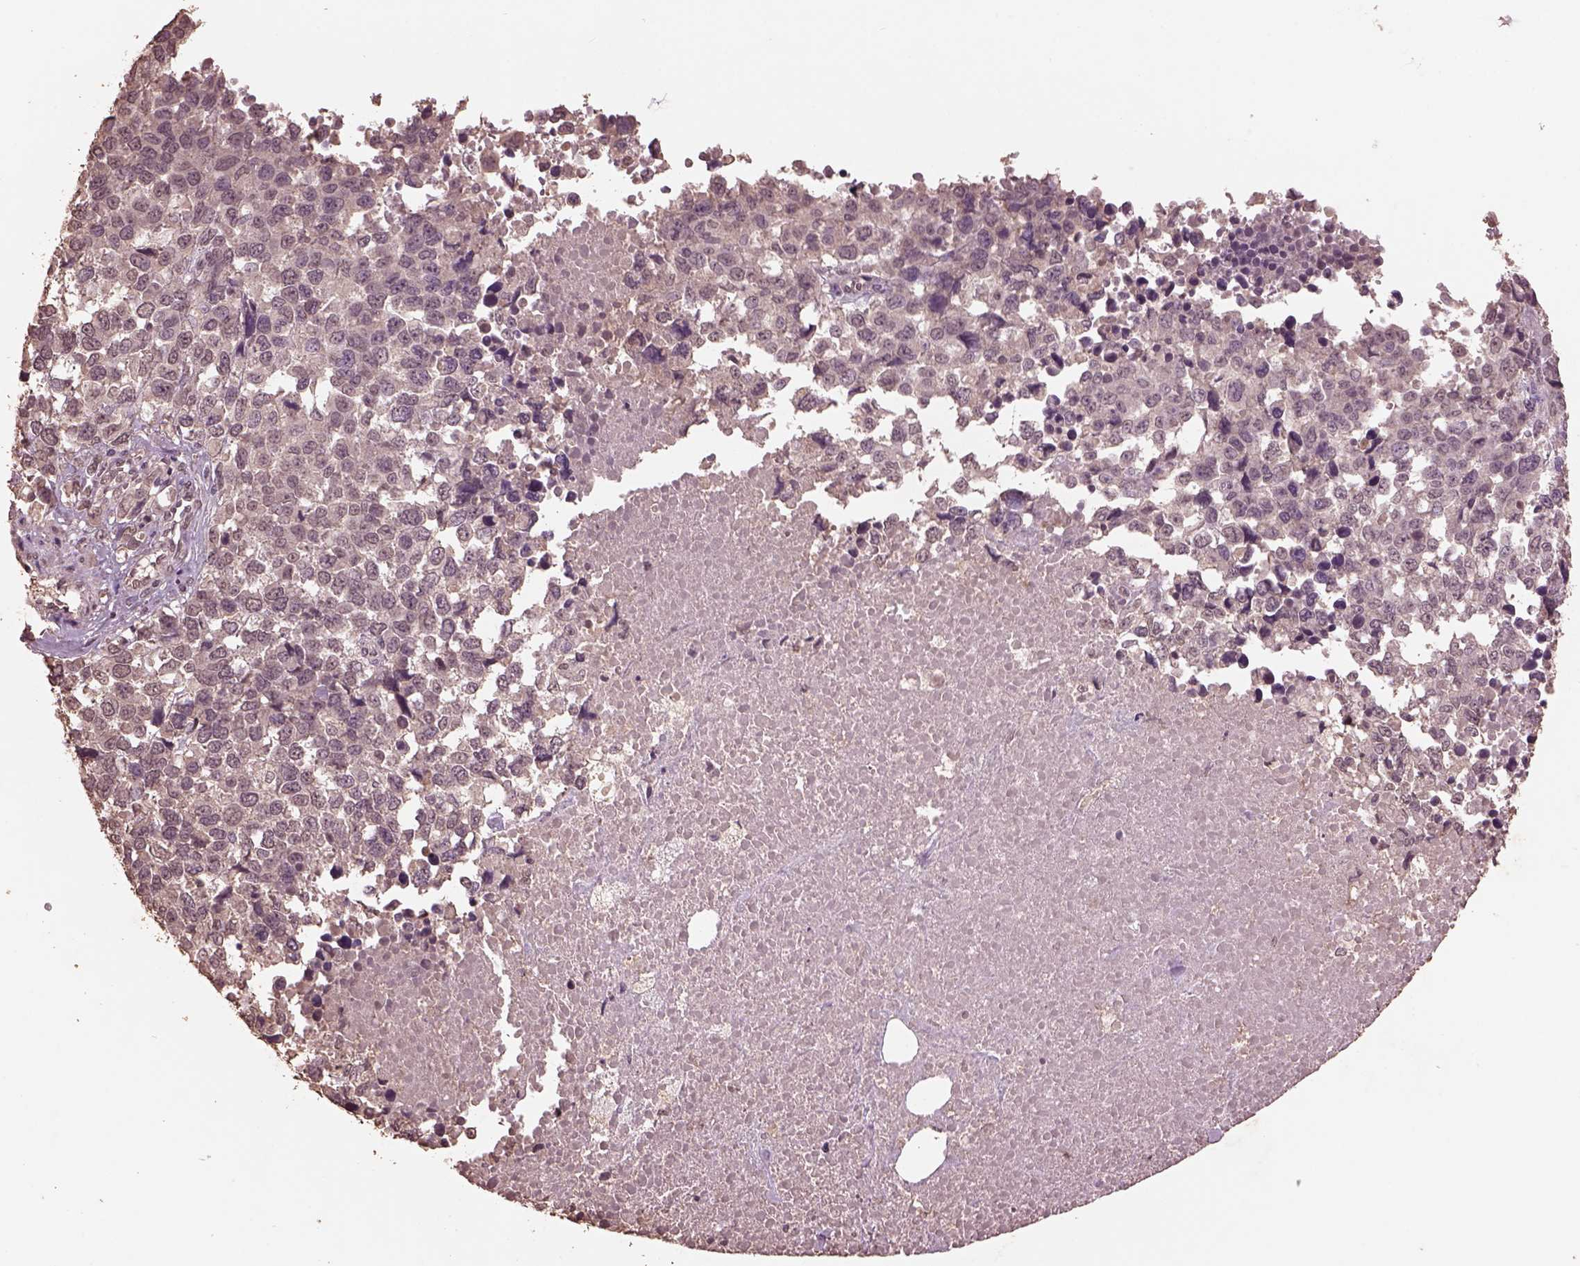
{"staining": {"intensity": "negative", "quantity": "none", "location": "none"}, "tissue": "melanoma", "cell_type": "Tumor cells", "image_type": "cancer", "snomed": [{"axis": "morphology", "description": "Malignant melanoma, Metastatic site"}, {"axis": "topography", "description": "Skin"}], "caption": "An IHC histopathology image of melanoma is shown. There is no staining in tumor cells of melanoma. Nuclei are stained in blue.", "gene": "CPT1C", "patient": {"sex": "male", "age": 84}}